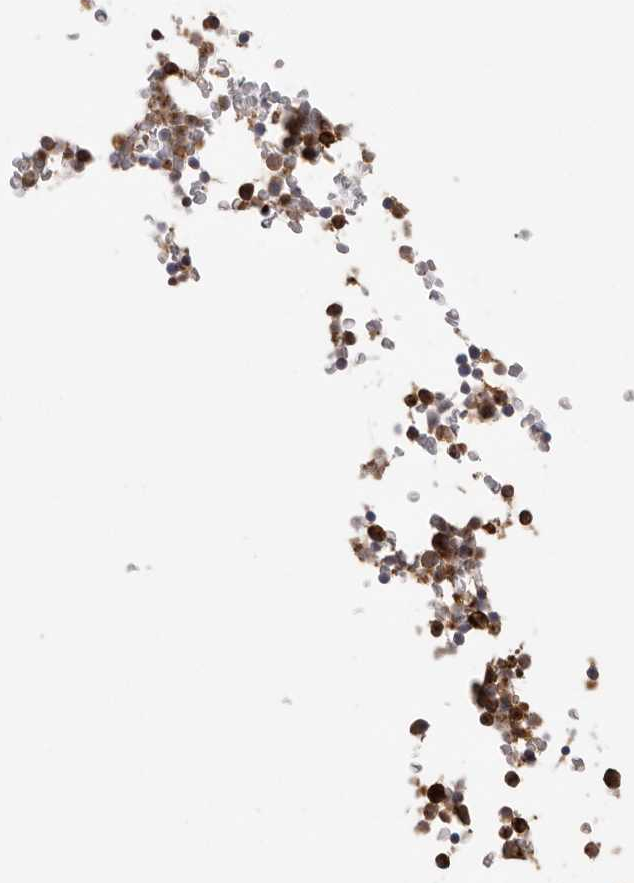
{"staining": {"intensity": "strong", "quantity": "25%-75%", "location": "cytoplasmic/membranous"}, "tissue": "bone marrow", "cell_type": "Hematopoietic cells", "image_type": "normal", "snomed": [{"axis": "morphology", "description": "Normal tissue, NOS"}, {"axis": "topography", "description": "Bone marrow"}], "caption": "A high-resolution micrograph shows immunohistochemistry (IHC) staining of normal bone marrow, which shows strong cytoplasmic/membranous positivity in approximately 25%-75% of hematopoietic cells. Immunohistochemistry stains the protein of interest in brown and the nuclei are stained blue.", "gene": "GRN", "patient": {"sex": "male", "age": 58}}